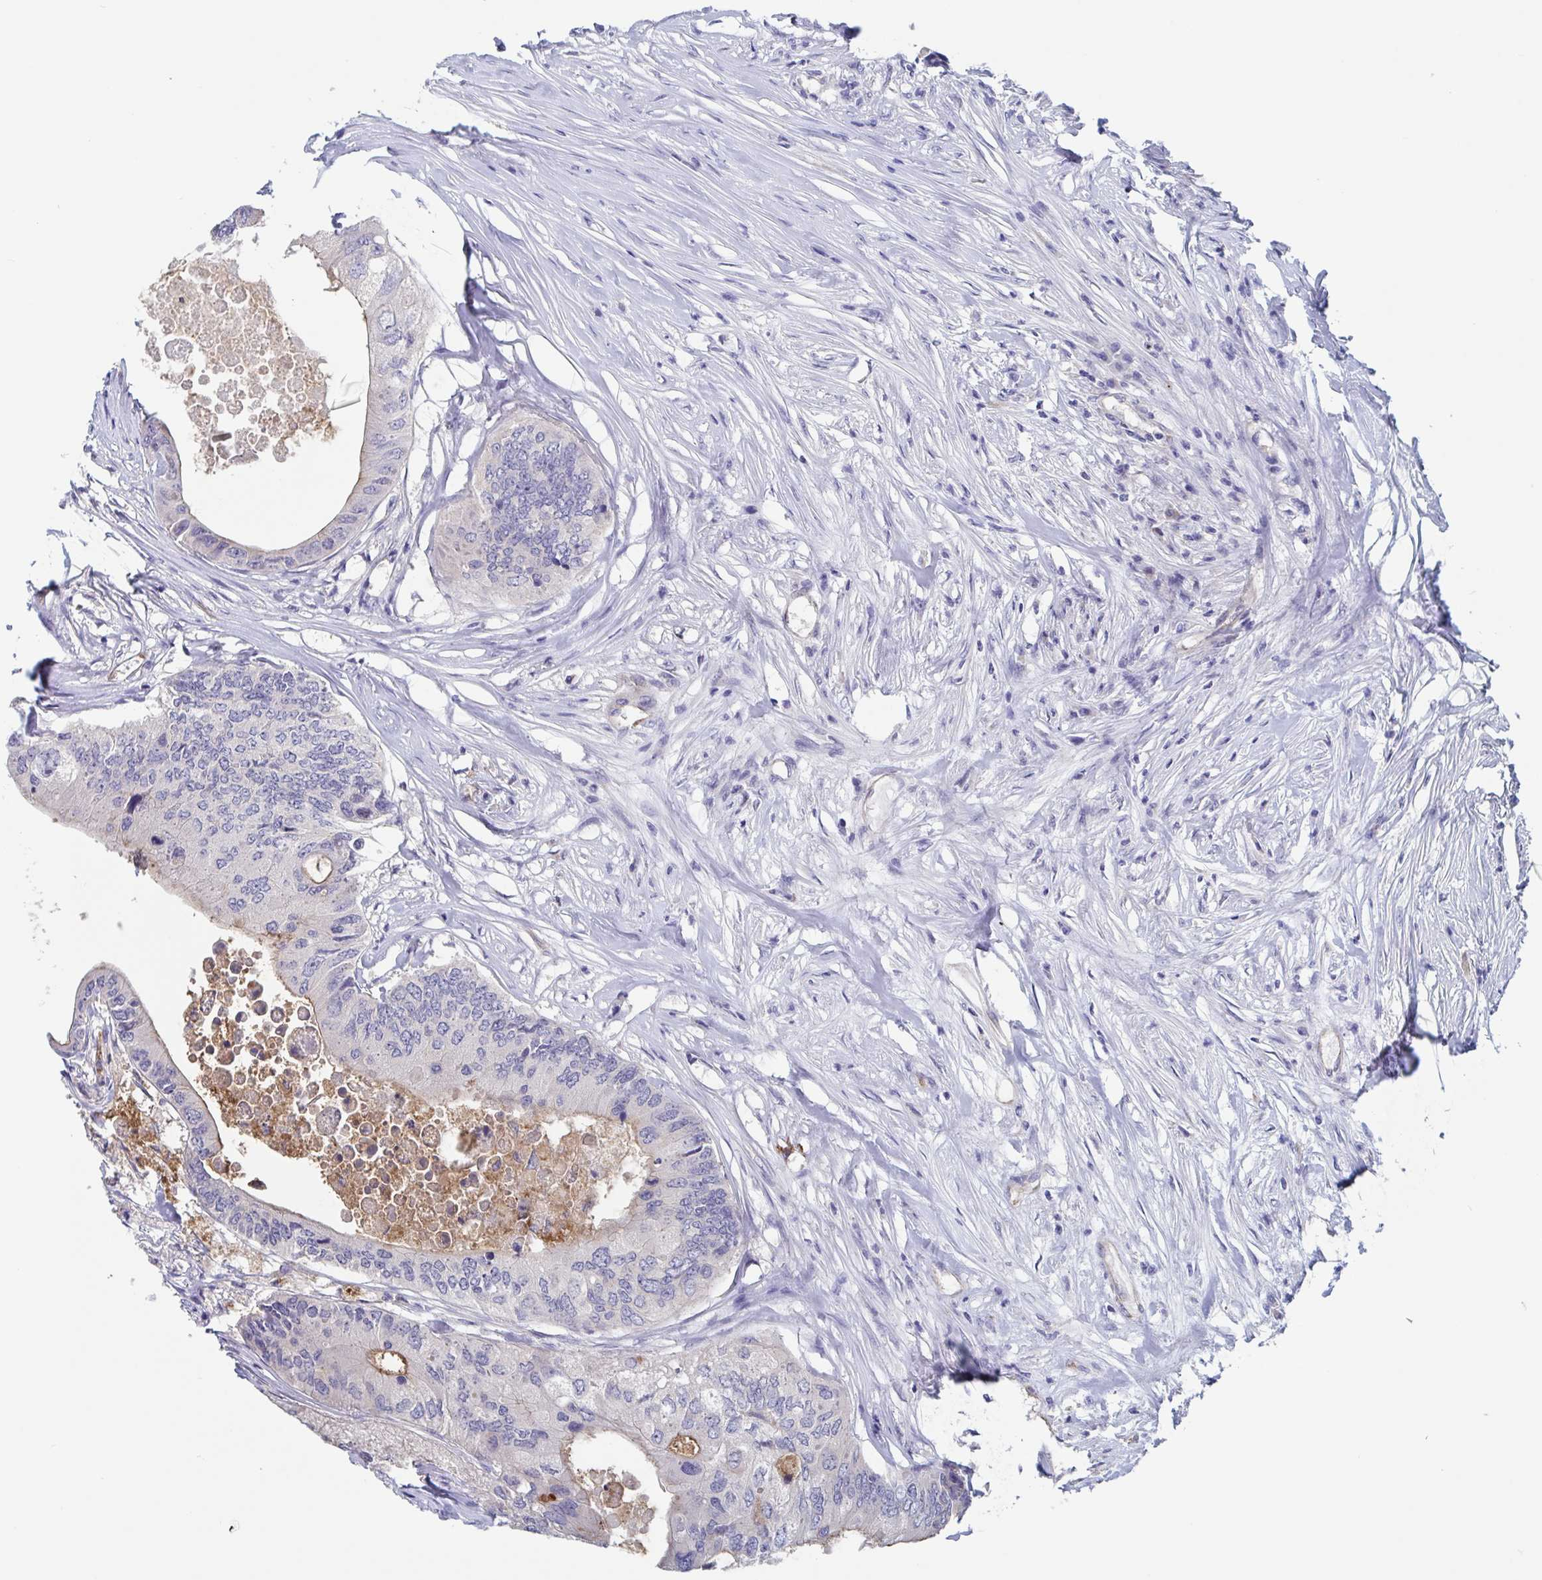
{"staining": {"intensity": "weak", "quantity": "<25%", "location": "cytoplasmic/membranous"}, "tissue": "colorectal cancer", "cell_type": "Tumor cells", "image_type": "cancer", "snomed": [{"axis": "morphology", "description": "Adenocarcinoma, NOS"}, {"axis": "topography", "description": "Colon"}], "caption": "This is an immunohistochemistry (IHC) micrograph of human colorectal cancer. There is no positivity in tumor cells.", "gene": "ST14", "patient": {"sex": "male", "age": 71}}